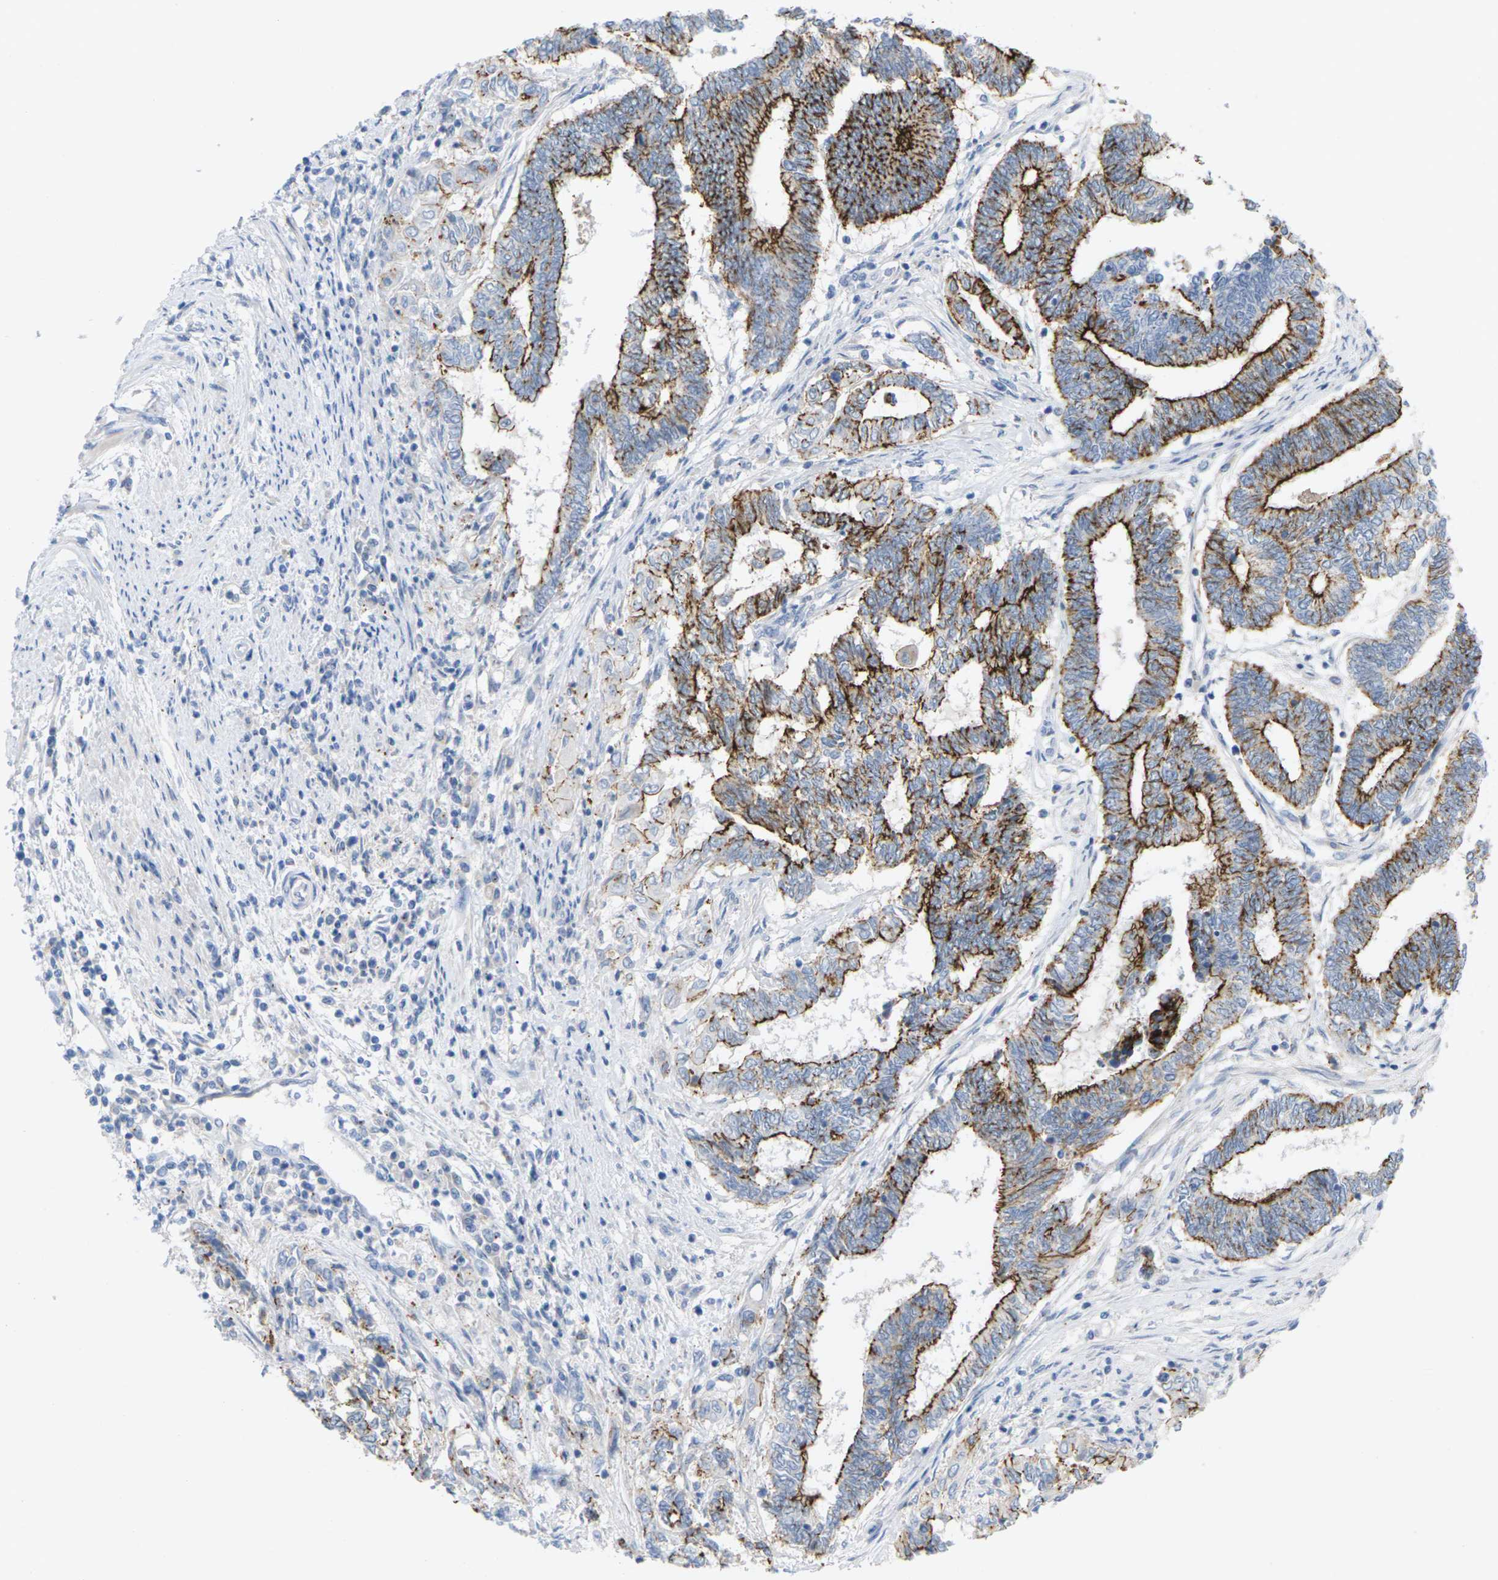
{"staining": {"intensity": "strong", "quantity": "25%-75%", "location": "cytoplasmic/membranous"}, "tissue": "endometrial cancer", "cell_type": "Tumor cells", "image_type": "cancer", "snomed": [{"axis": "morphology", "description": "Adenocarcinoma, NOS"}, {"axis": "topography", "description": "Uterus"}, {"axis": "topography", "description": "Endometrium"}], "caption": "Strong cytoplasmic/membranous protein expression is identified in about 25%-75% of tumor cells in endometrial cancer (adenocarcinoma).", "gene": "CLDN3", "patient": {"sex": "female", "age": 70}}